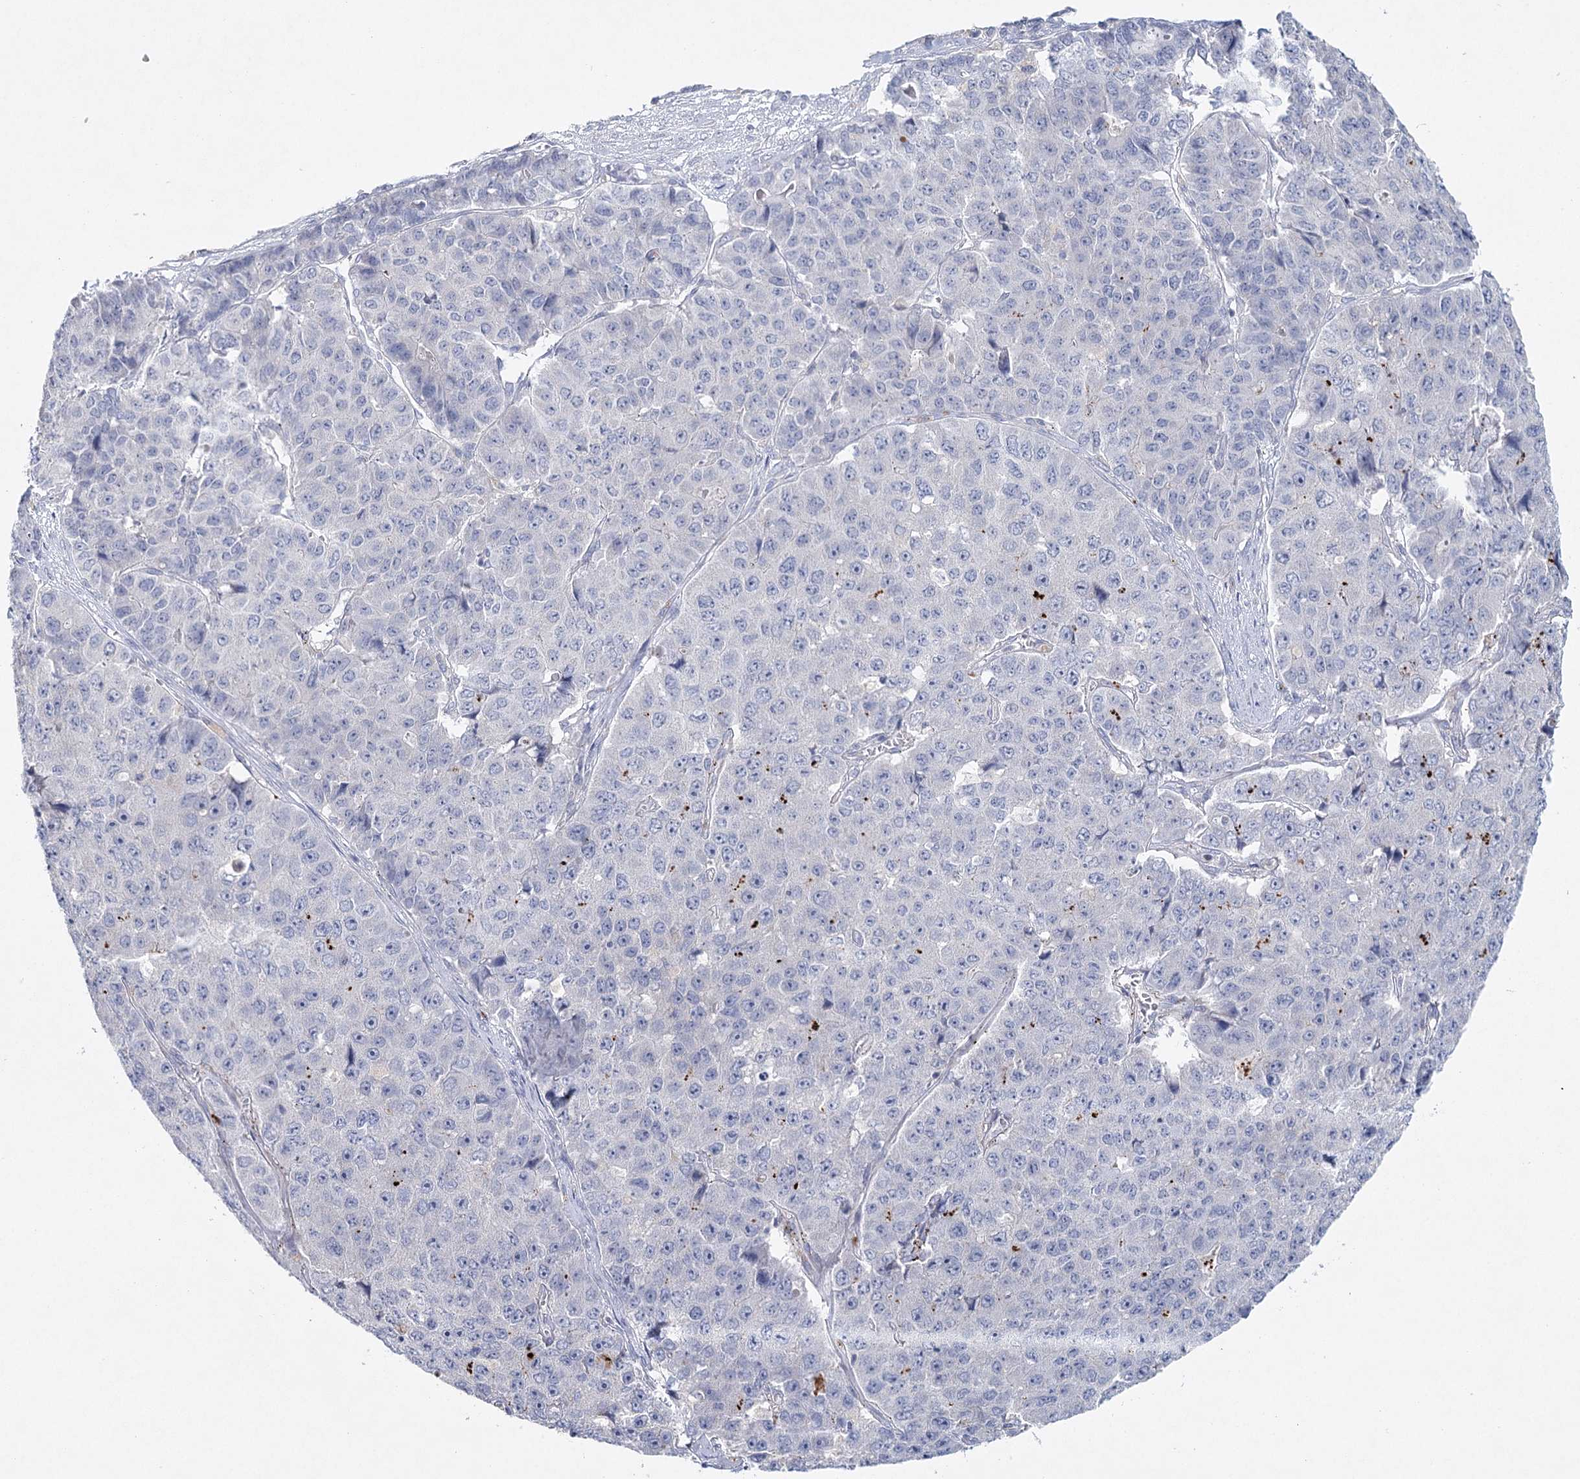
{"staining": {"intensity": "negative", "quantity": "none", "location": "none"}, "tissue": "pancreatic cancer", "cell_type": "Tumor cells", "image_type": "cancer", "snomed": [{"axis": "morphology", "description": "Adenocarcinoma, NOS"}, {"axis": "topography", "description": "Pancreas"}], "caption": "Adenocarcinoma (pancreatic) was stained to show a protein in brown. There is no significant expression in tumor cells. (DAB immunohistochemistry (IHC) with hematoxylin counter stain).", "gene": "MAP3K13", "patient": {"sex": "male", "age": 50}}